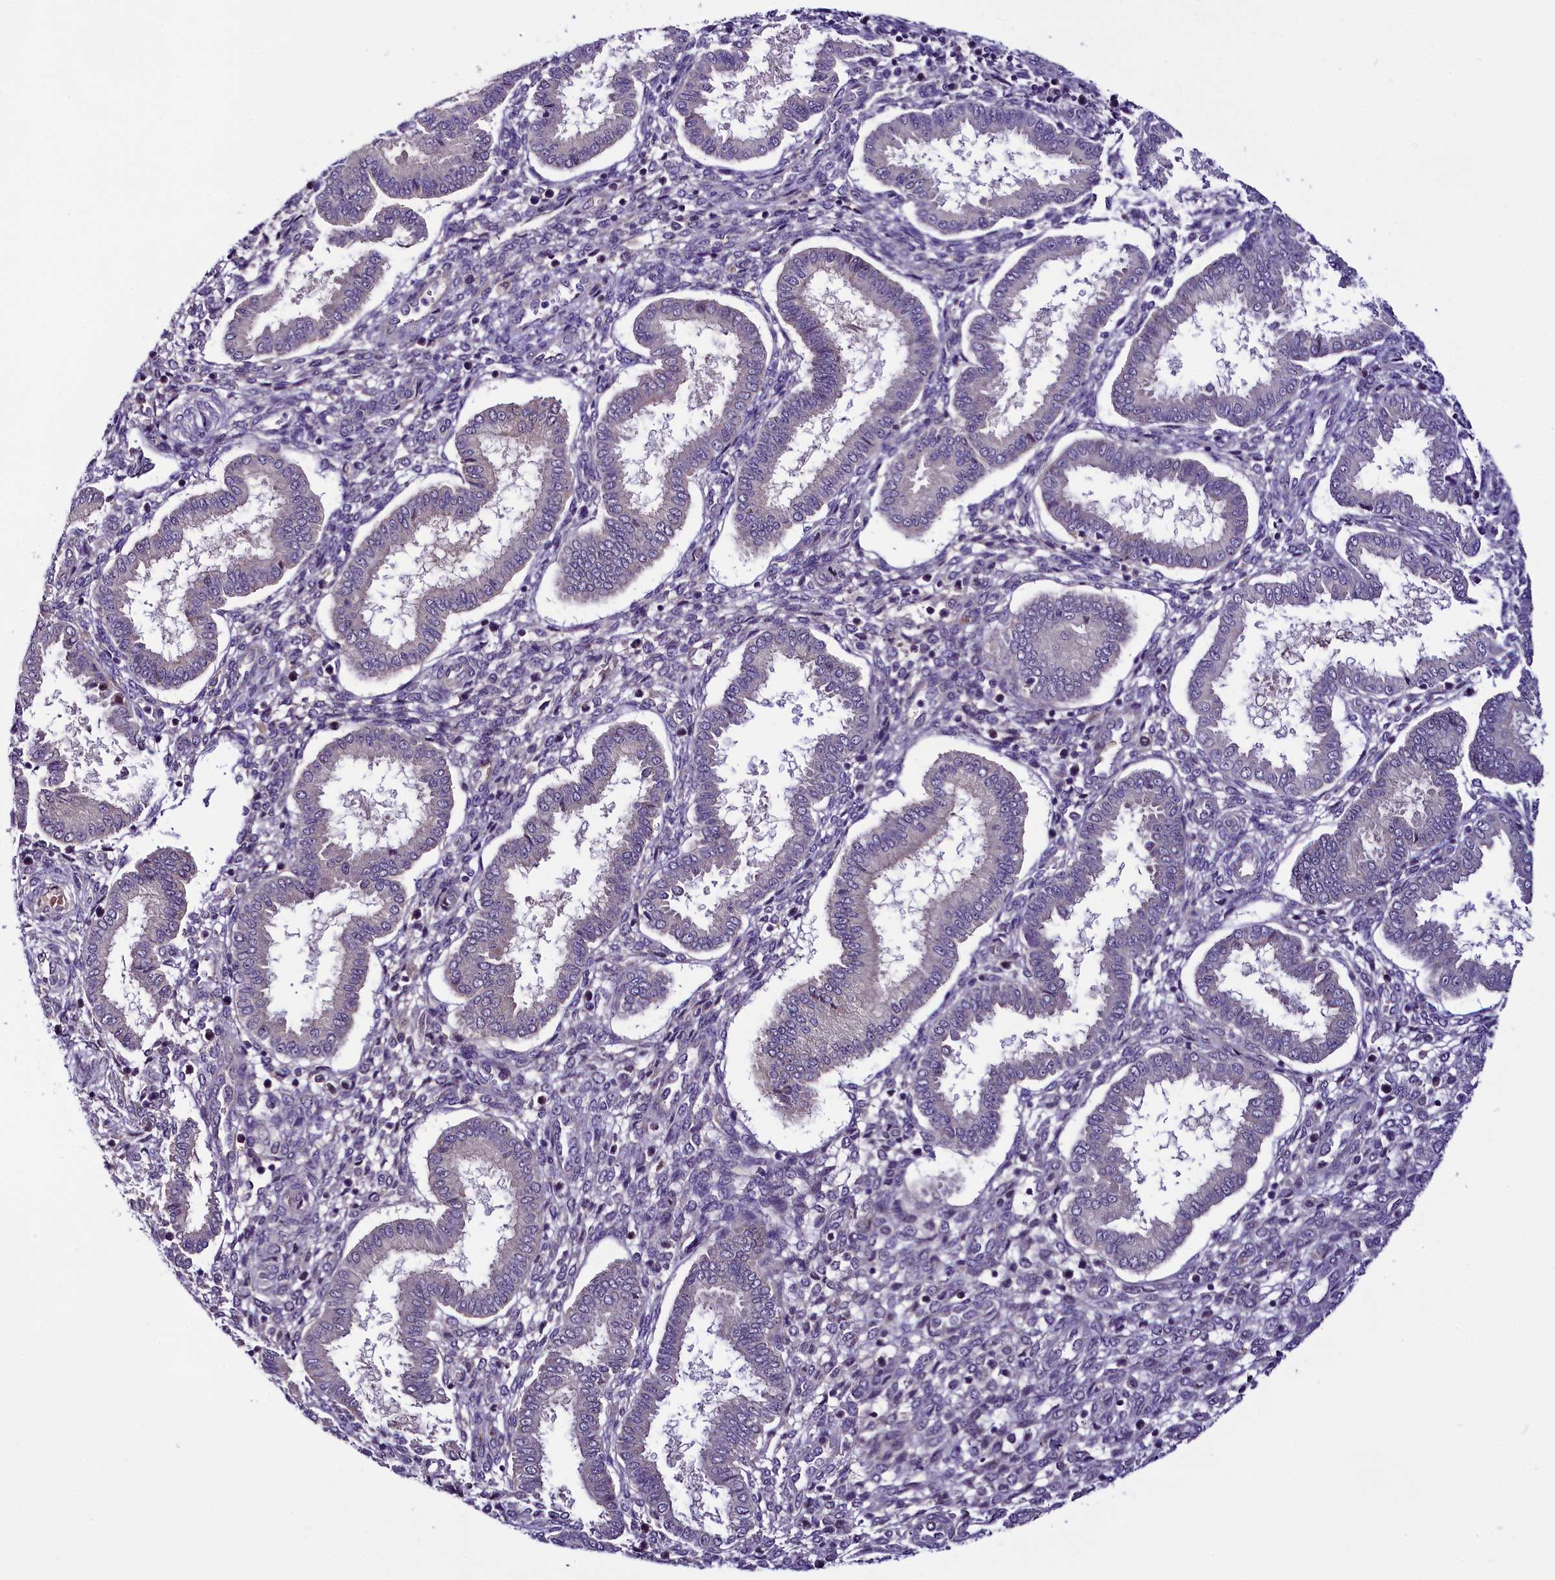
{"staining": {"intensity": "weak", "quantity": "<25%", "location": "cytoplasmic/membranous"}, "tissue": "endometrium", "cell_type": "Cells in endometrial stroma", "image_type": "normal", "snomed": [{"axis": "morphology", "description": "Normal tissue, NOS"}, {"axis": "topography", "description": "Endometrium"}], "caption": "The immunohistochemistry (IHC) histopathology image has no significant expression in cells in endometrial stroma of endometrium. (DAB (3,3'-diaminobenzidine) immunohistochemistry (IHC), high magnification).", "gene": "C9orf40", "patient": {"sex": "female", "age": 24}}